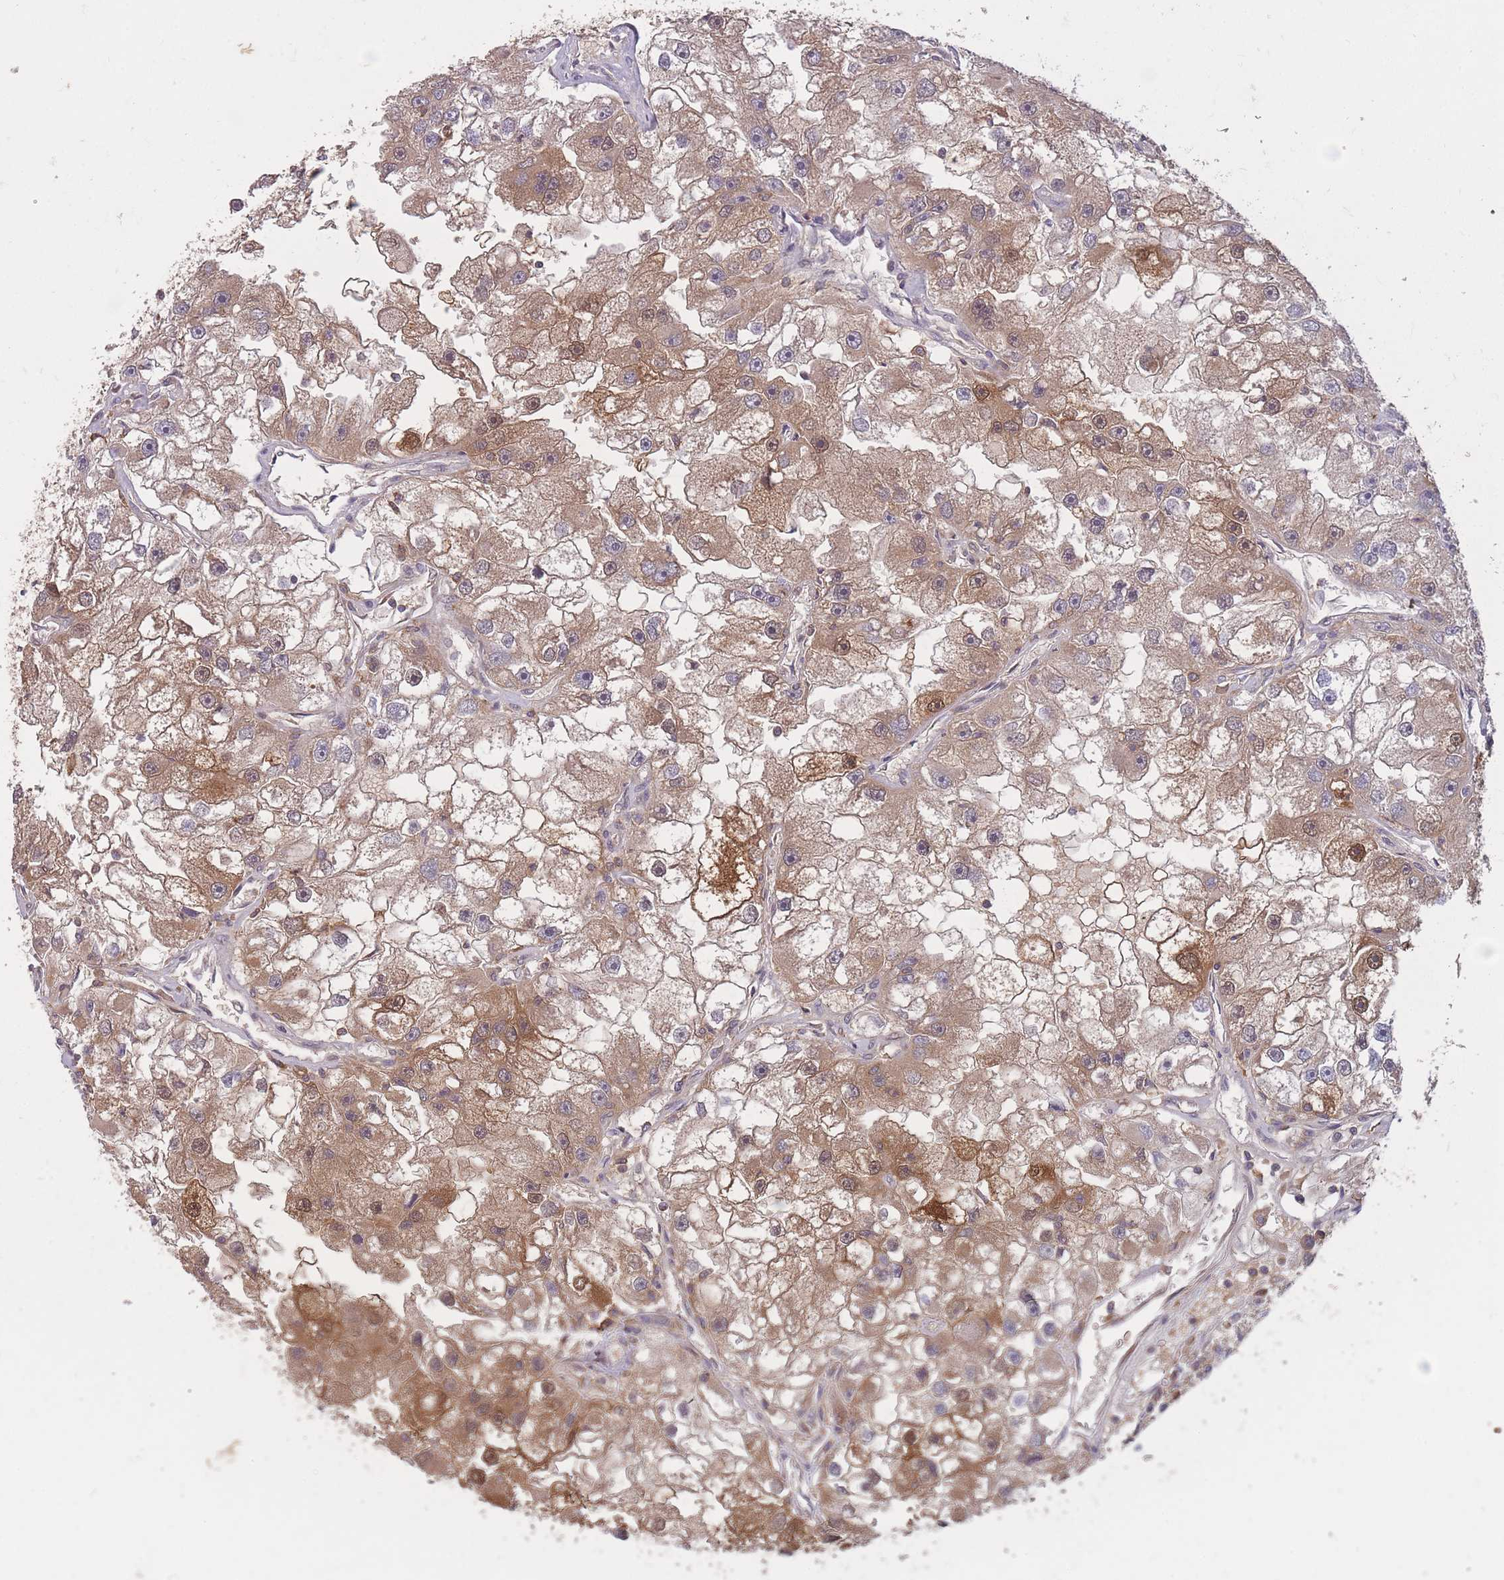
{"staining": {"intensity": "moderate", "quantity": "25%-75%", "location": "cytoplasmic/membranous,nuclear"}, "tissue": "renal cancer", "cell_type": "Tumor cells", "image_type": "cancer", "snomed": [{"axis": "morphology", "description": "Adenocarcinoma, NOS"}, {"axis": "topography", "description": "Kidney"}], "caption": "A histopathology image of adenocarcinoma (renal) stained for a protein reveals moderate cytoplasmic/membranous and nuclear brown staining in tumor cells.", "gene": "GMIP", "patient": {"sex": "male", "age": 63}}